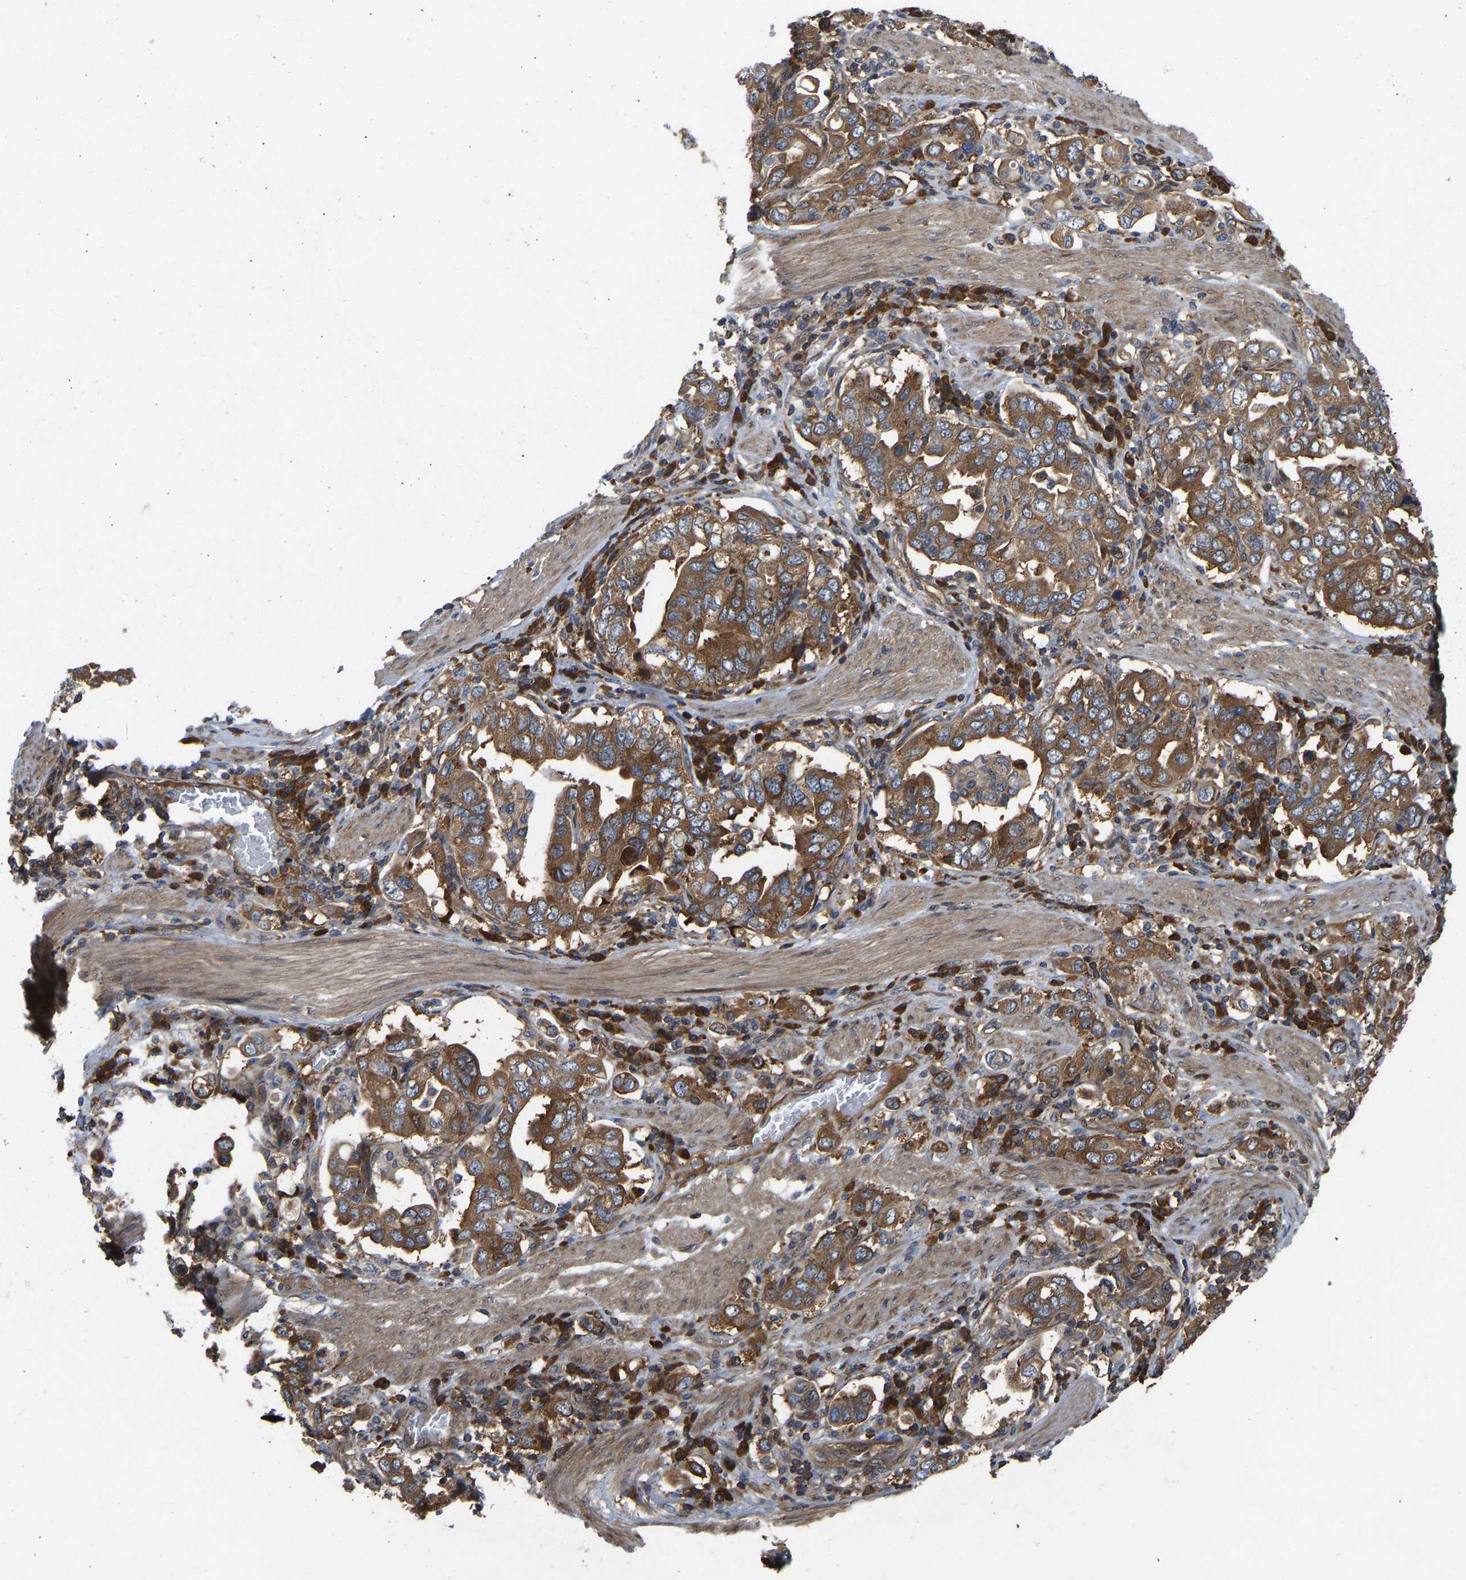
{"staining": {"intensity": "moderate", "quantity": ">75%", "location": "cytoplasmic/membranous"}, "tissue": "stomach cancer", "cell_type": "Tumor cells", "image_type": "cancer", "snomed": [{"axis": "morphology", "description": "Adenocarcinoma, NOS"}, {"axis": "topography", "description": "Stomach, upper"}], "caption": "Immunohistochemistry (IHC) of human stomach adenocarcinoma shows medium levels of moderate cytoplasmic/membranous staining in about >75% of tumor cells.", "gene": "RASGRF2", "patient": {"sex": "male", "age": 62}}